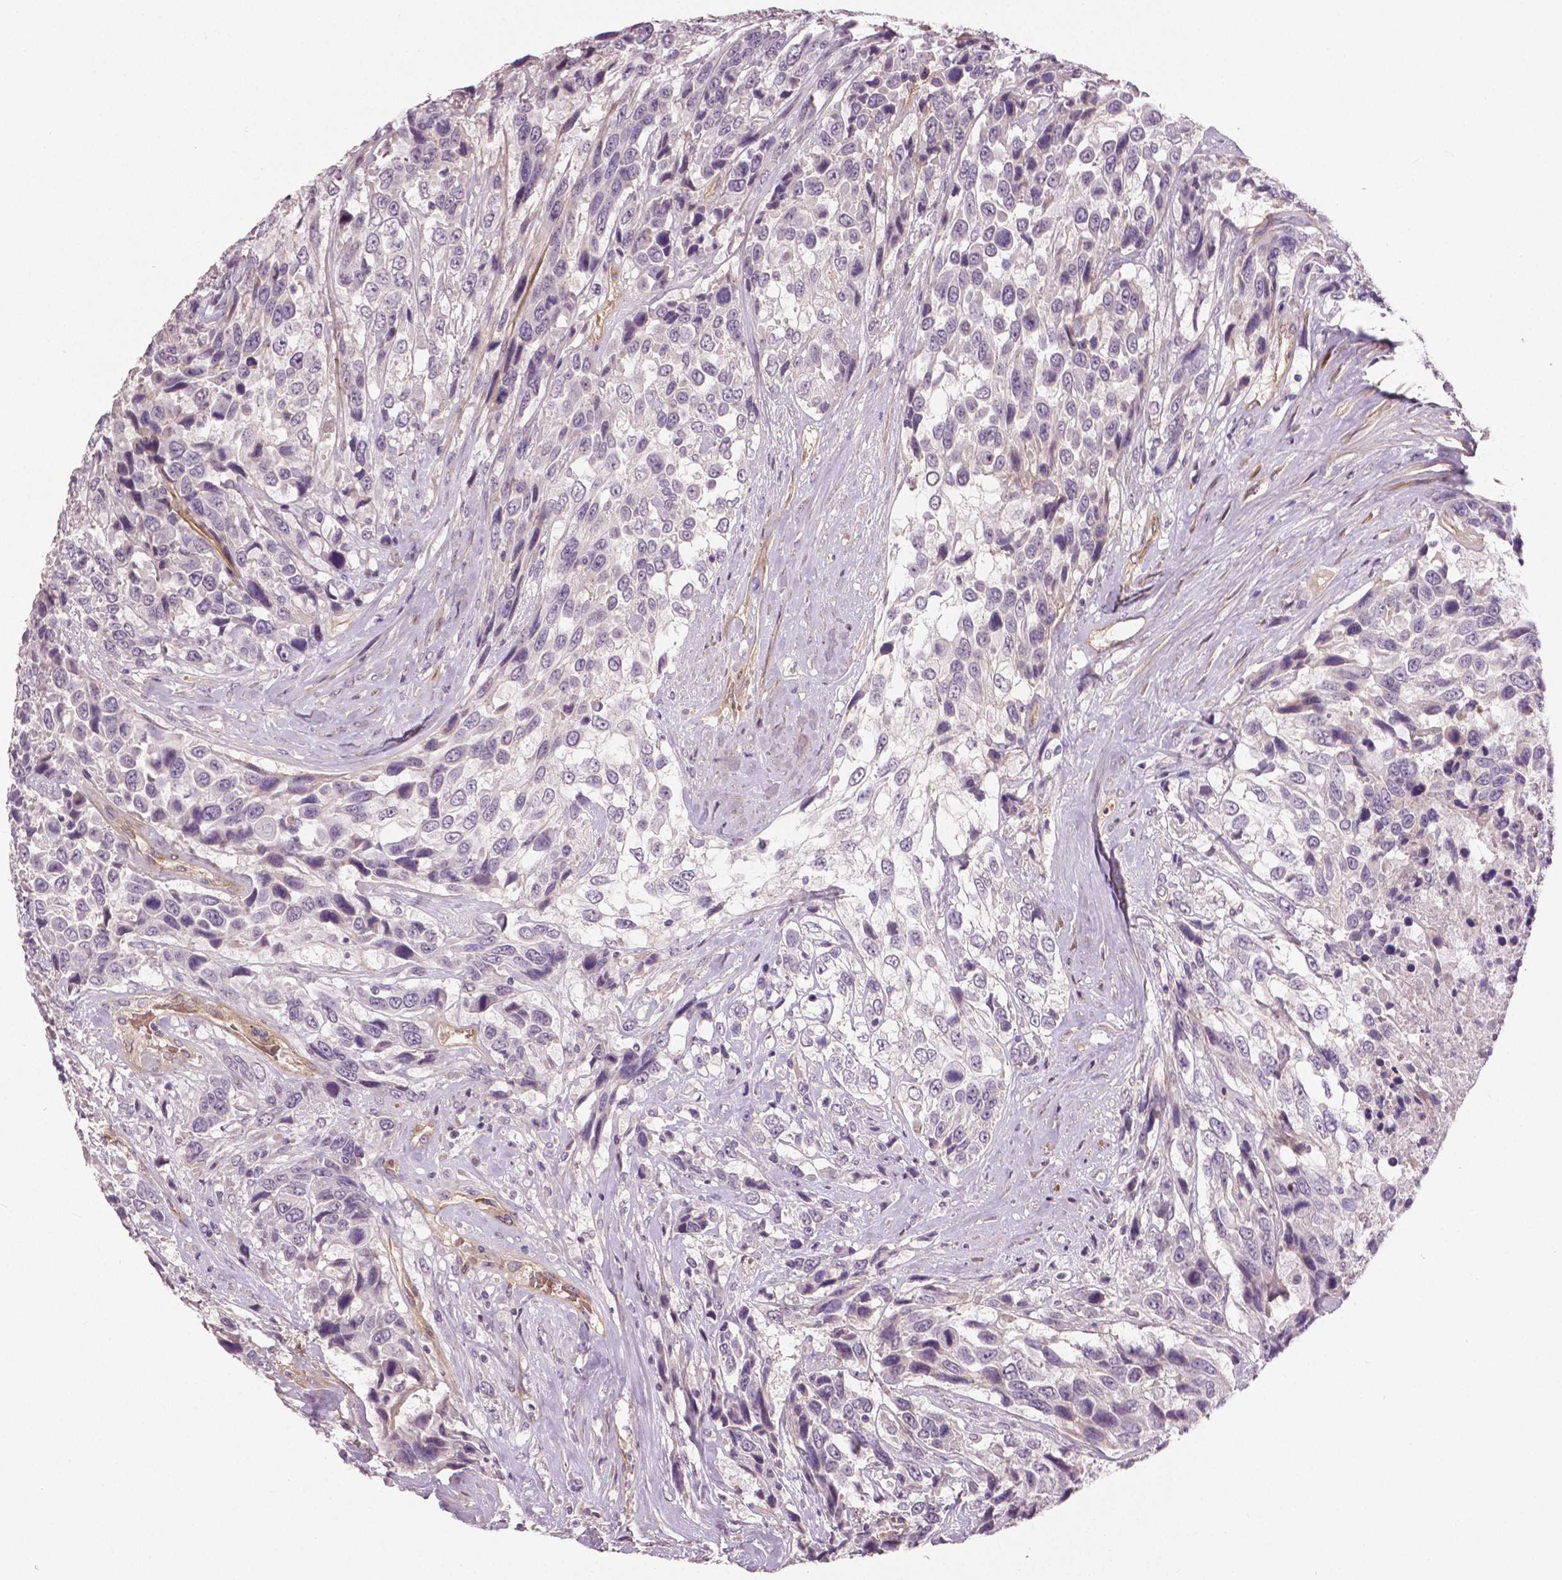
{"staining": {"intensity": "negative", "quantity": "none", "location": "none"}, "tissue": "urothelial cancer", "cell_type": "Tumor cells", "image_type": "cancer", "snomed": [{"axis": "morphology", "description": "Urothelial carcinoma, High grade"}, {"axis": "topography", "description": "Urinary bladder"}], "caption": "IHC micrograph of urothelial cancer stained for a protein (brown), which exhibits no expression in tumor cells. (IHC, brightfield microscopy, high magnification).", "gene": "FLT1", "patient": {"sex": "female", "age": 70}}